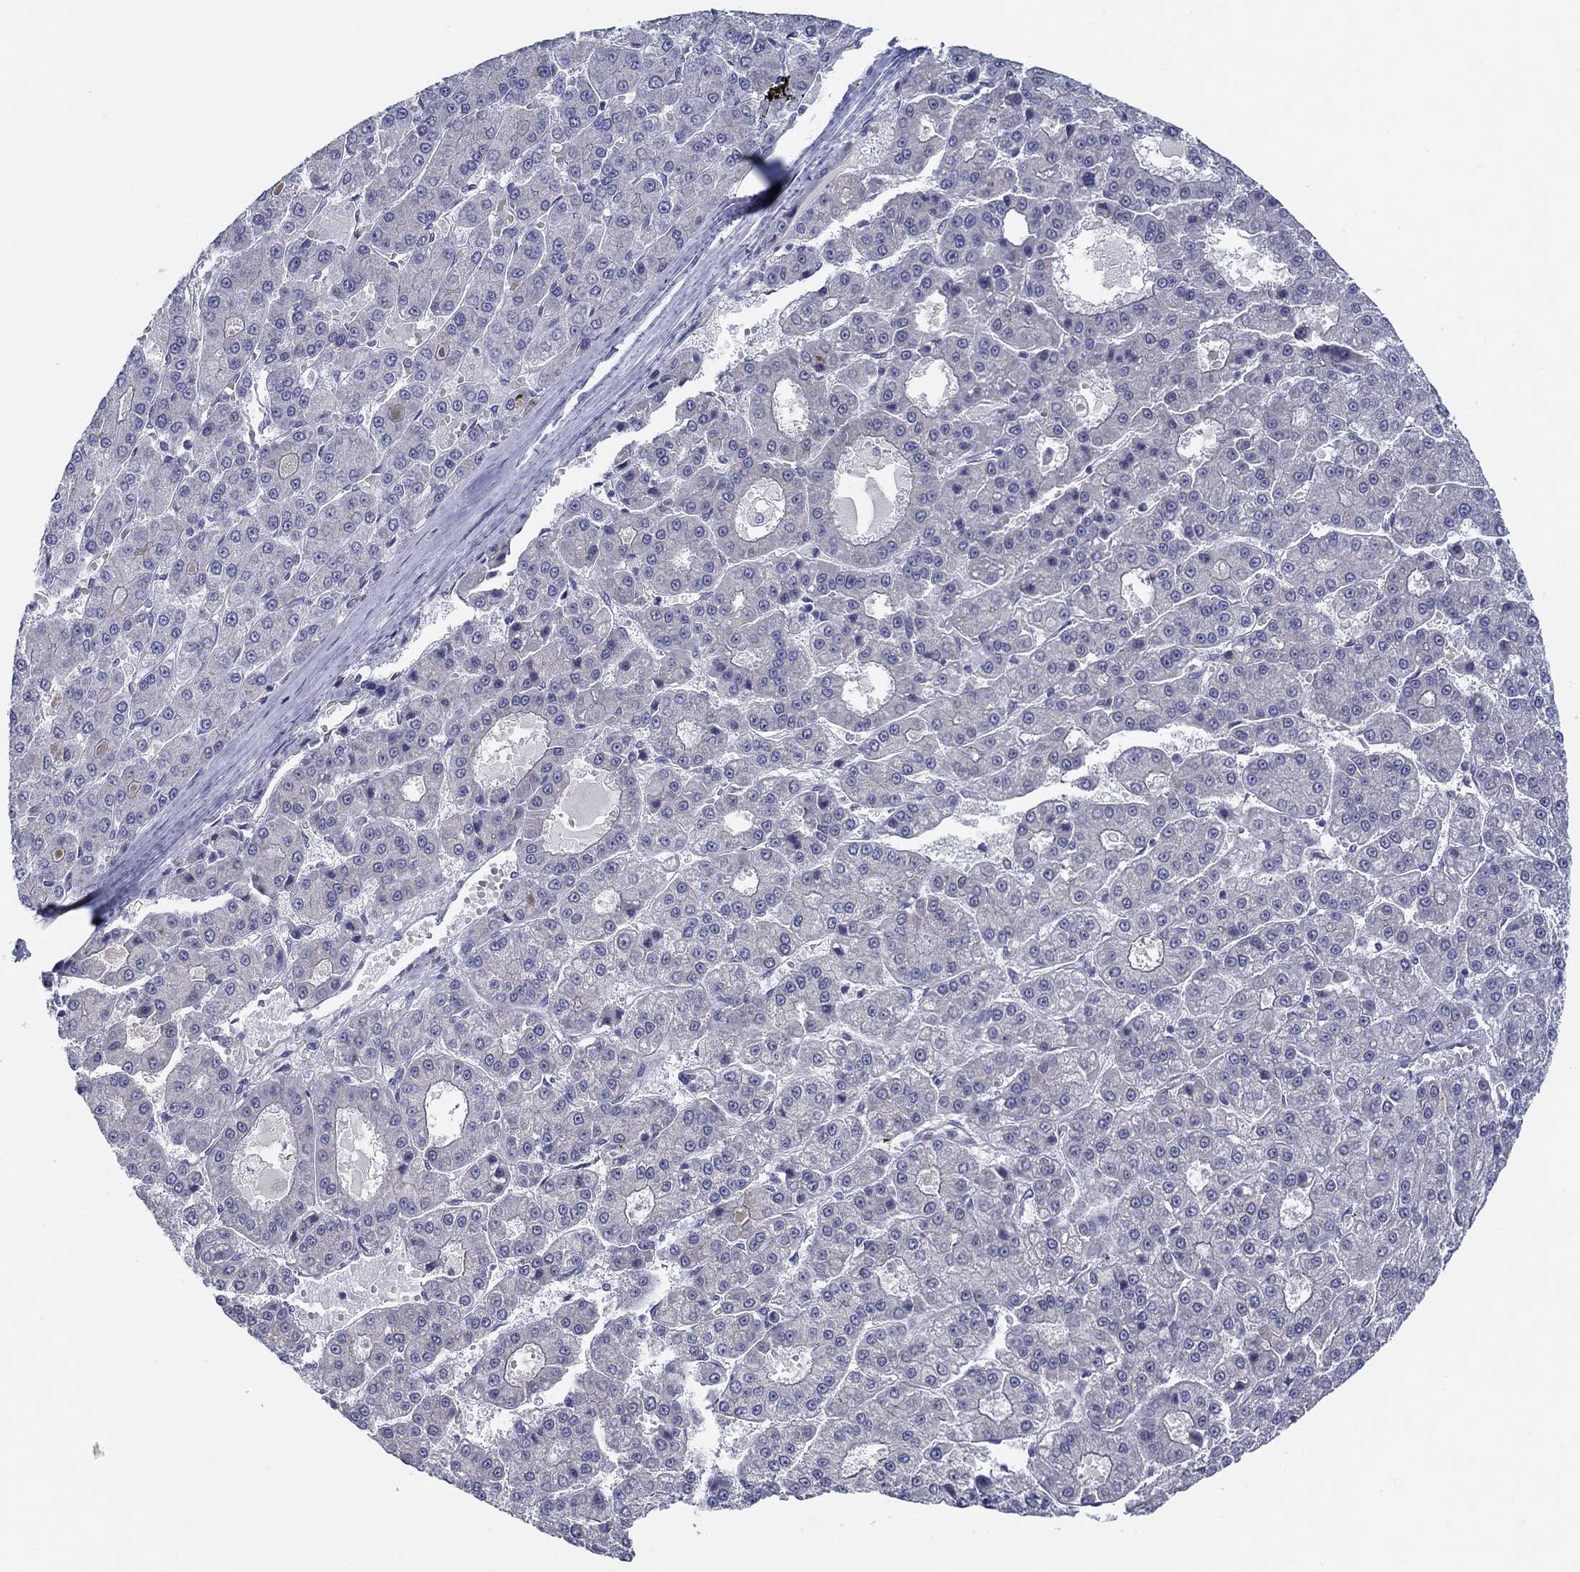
{"staining": {"intensity": "negative", "quantity": "none", "location": "none"}, "tissue": "liver cancer", "cell_type": "Tumor cells", "image_type": "cancer", "snomed": [{"axis": "morphology", "description": "Carcinoma, Hepatocellular, NOS"}, {"axis": "topography", "description": "Liver"}], "caption": "The image shows no staining of tumor cells in liver cancer.", "gene": "ERMP1", "patient": {"sex": "male", "age": 70}}